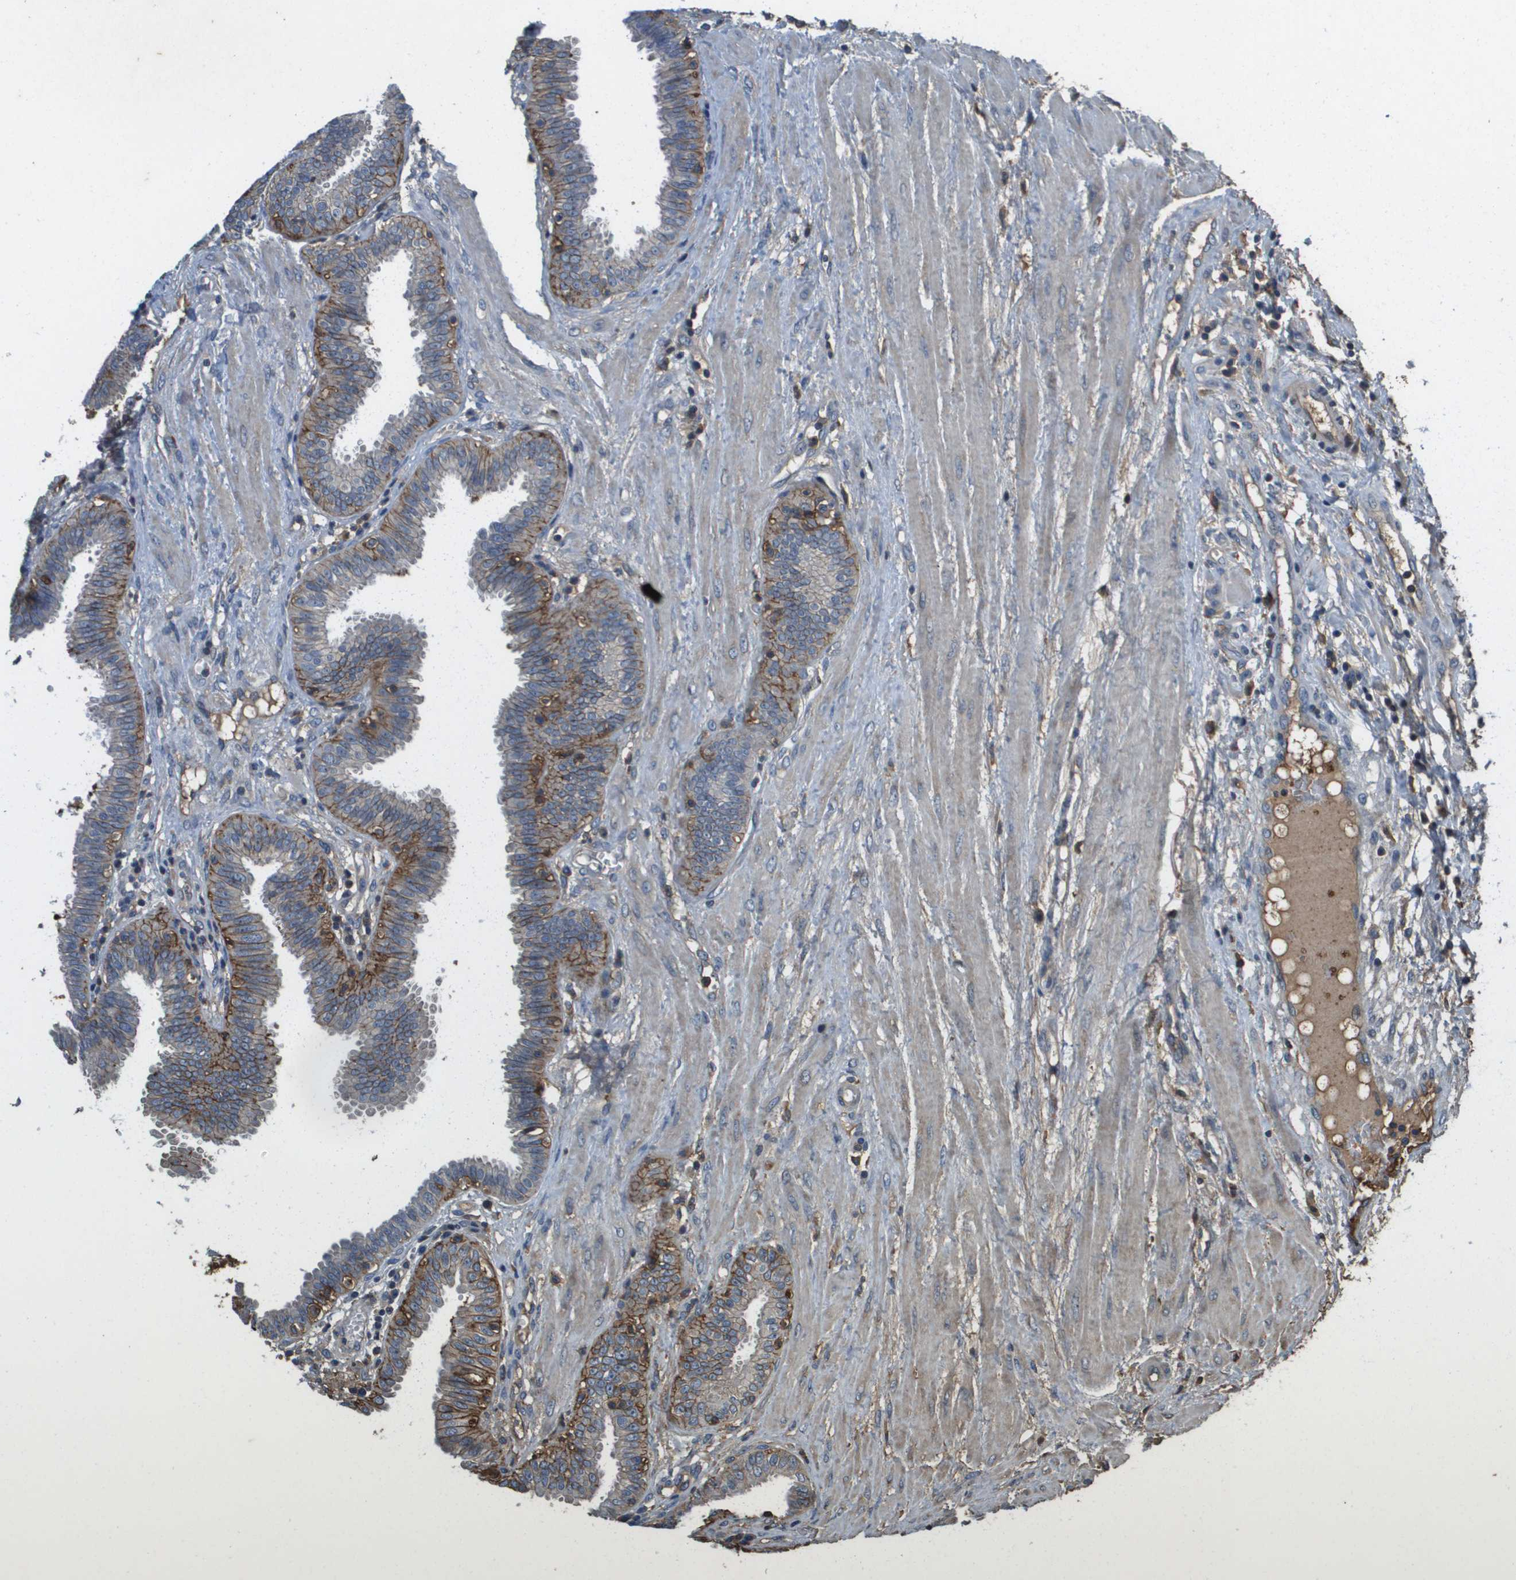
{"staining": {"intensity": "moderate", "quantity": "25%-75%", "location": "cytoplasmic/membranous"}, "tissue": "fallopian tube", "cell_type": "Glandular cells", "image_type": "normal", "snomed": [{"axis": "morphology", "description": "Normal tissue, NOS"}, {"axis": "topography", "description": "Fallopian tube"}], "caption": "Glandular cells reveal moderate cytoplasmic/membranous positivity in approximately 25%-75% of cells in normal fallopian tube. (brown staining indicates protein expression, while blue staining denotes nuclei).", "gene": "SLC16A3", "patient": {"sex": "female", "age": 32}}